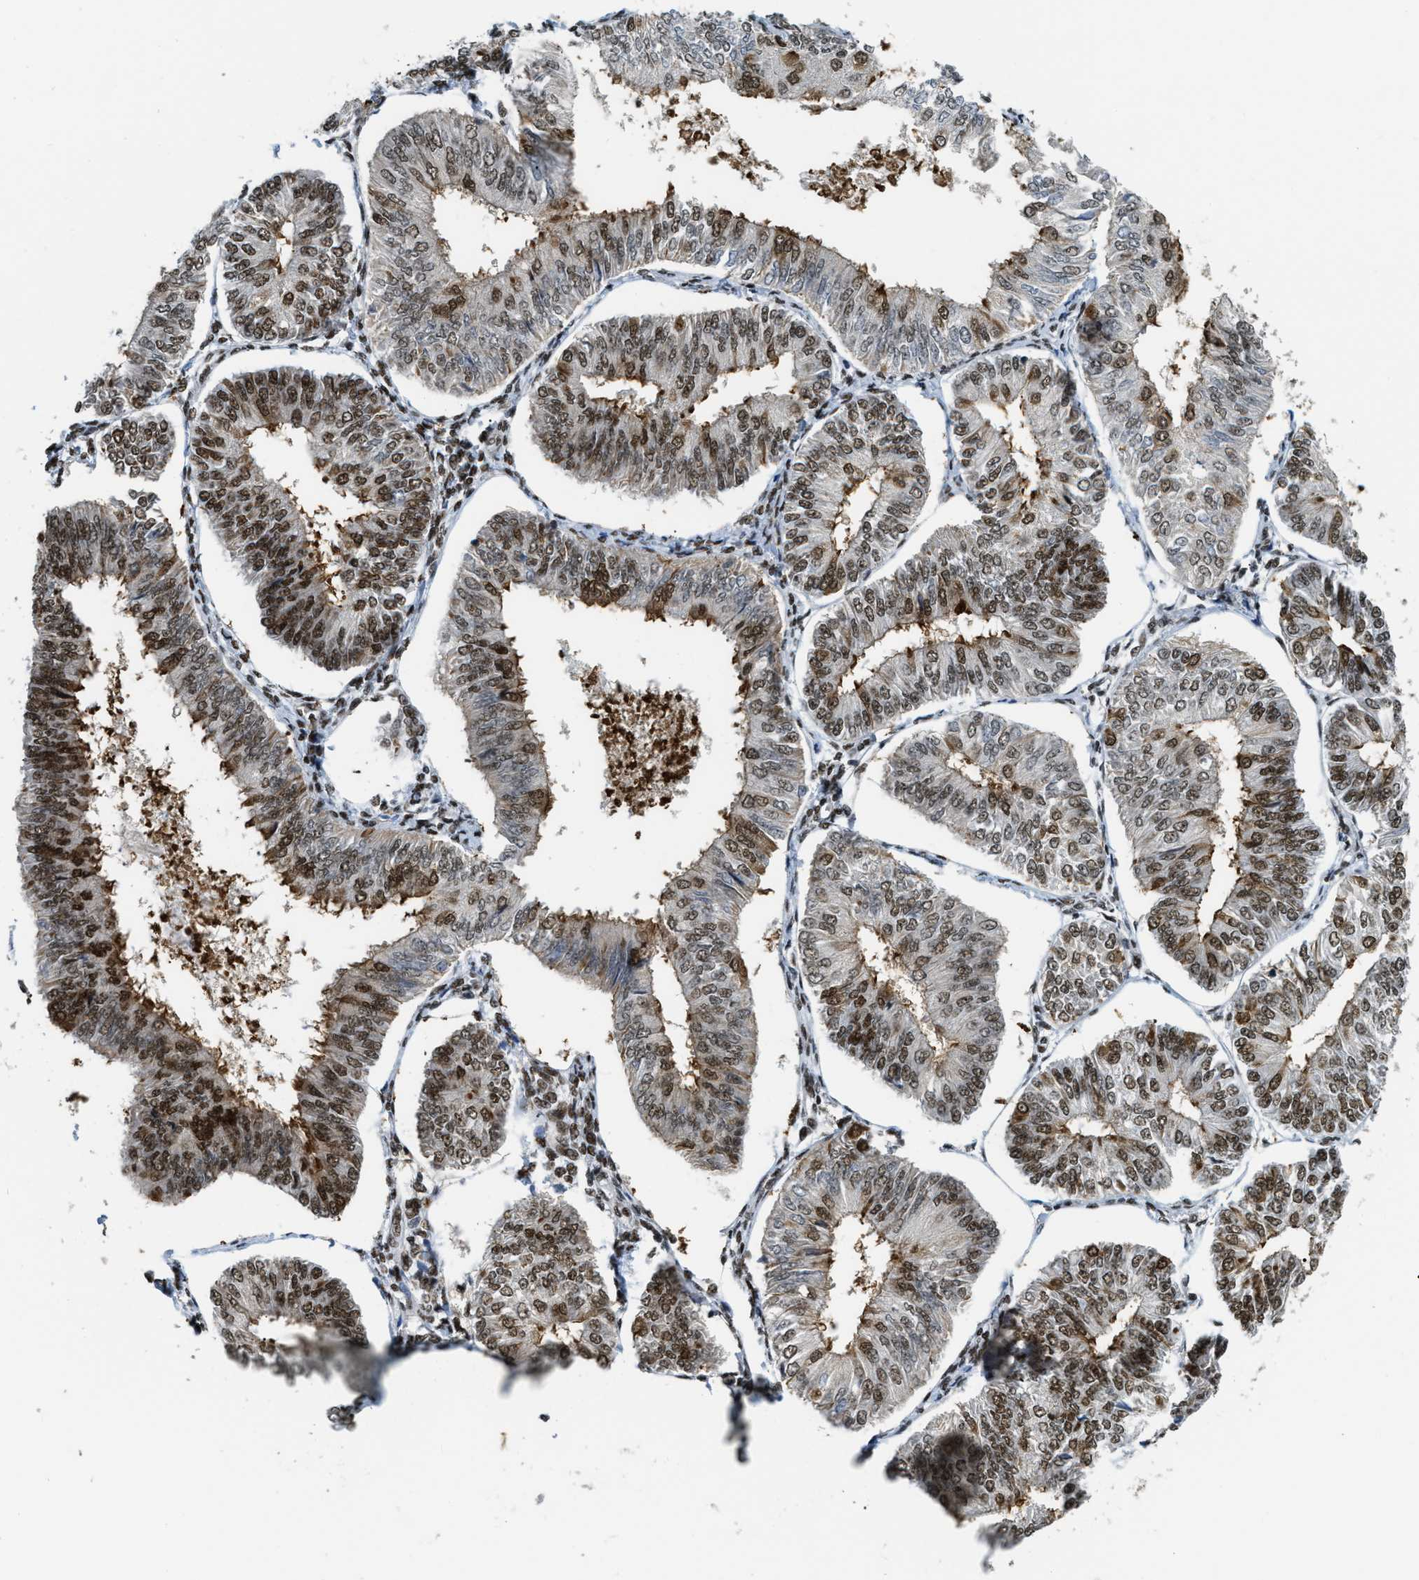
{"staining": {"intensity": "moderate", "quantity": ">75%", "location": "nuclear"}, "tissue": "endometrial cancer", "cell_type": "Tumor cells", "image_type": "cancer", "snomed": [{"axis": "morphology", "description": "Adenocarcinoma, NOS"}, {"axis": "topography", "description": "Endometrium"}], "caption": "About >75% of tumor cells in human endometrial adenocarcinoma exhibit moderate nuclear protein staining as visualized by brown immunohistochemical staining.", "gene": "NUMA1", "patient": {"sex": "female", "age": 58}}